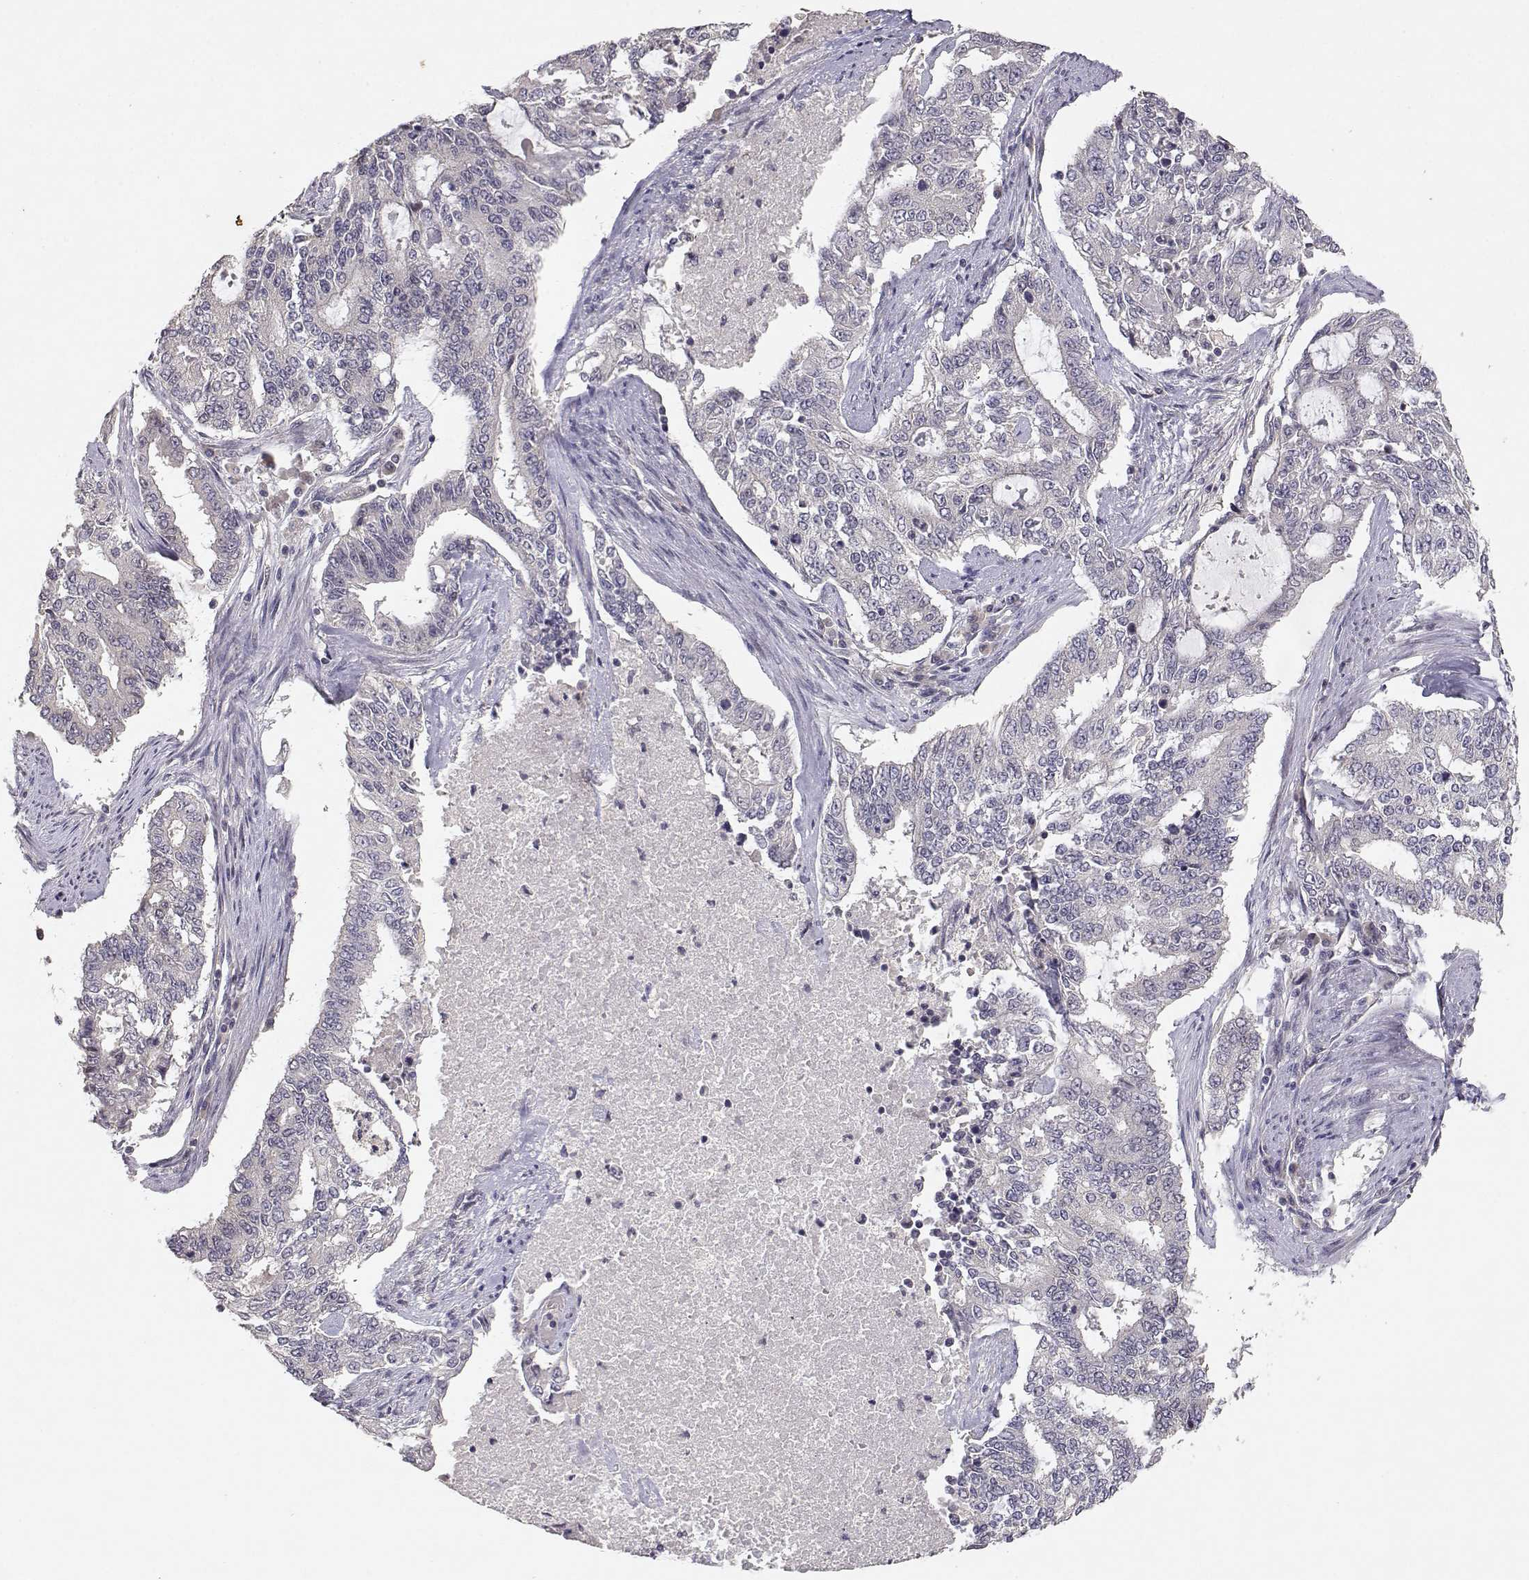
{"staining": {"intensity": "negative", "quantity": "none", "location": "none"}, "tissue": "endometrial cancer", "cell_type": "Tumor cells", "image_type": "cancer", "snomed": [{"axis": "morphology", "description": "Adenocarcinoma, NOS"}, {"axis": "topography", "description": "Uterus"}], "caption": "Tumor cells show no significant positivity in endometrial adenocarcinoma.", "gene": "RAD51", "patient": {"sex": "female", "age": 59}}